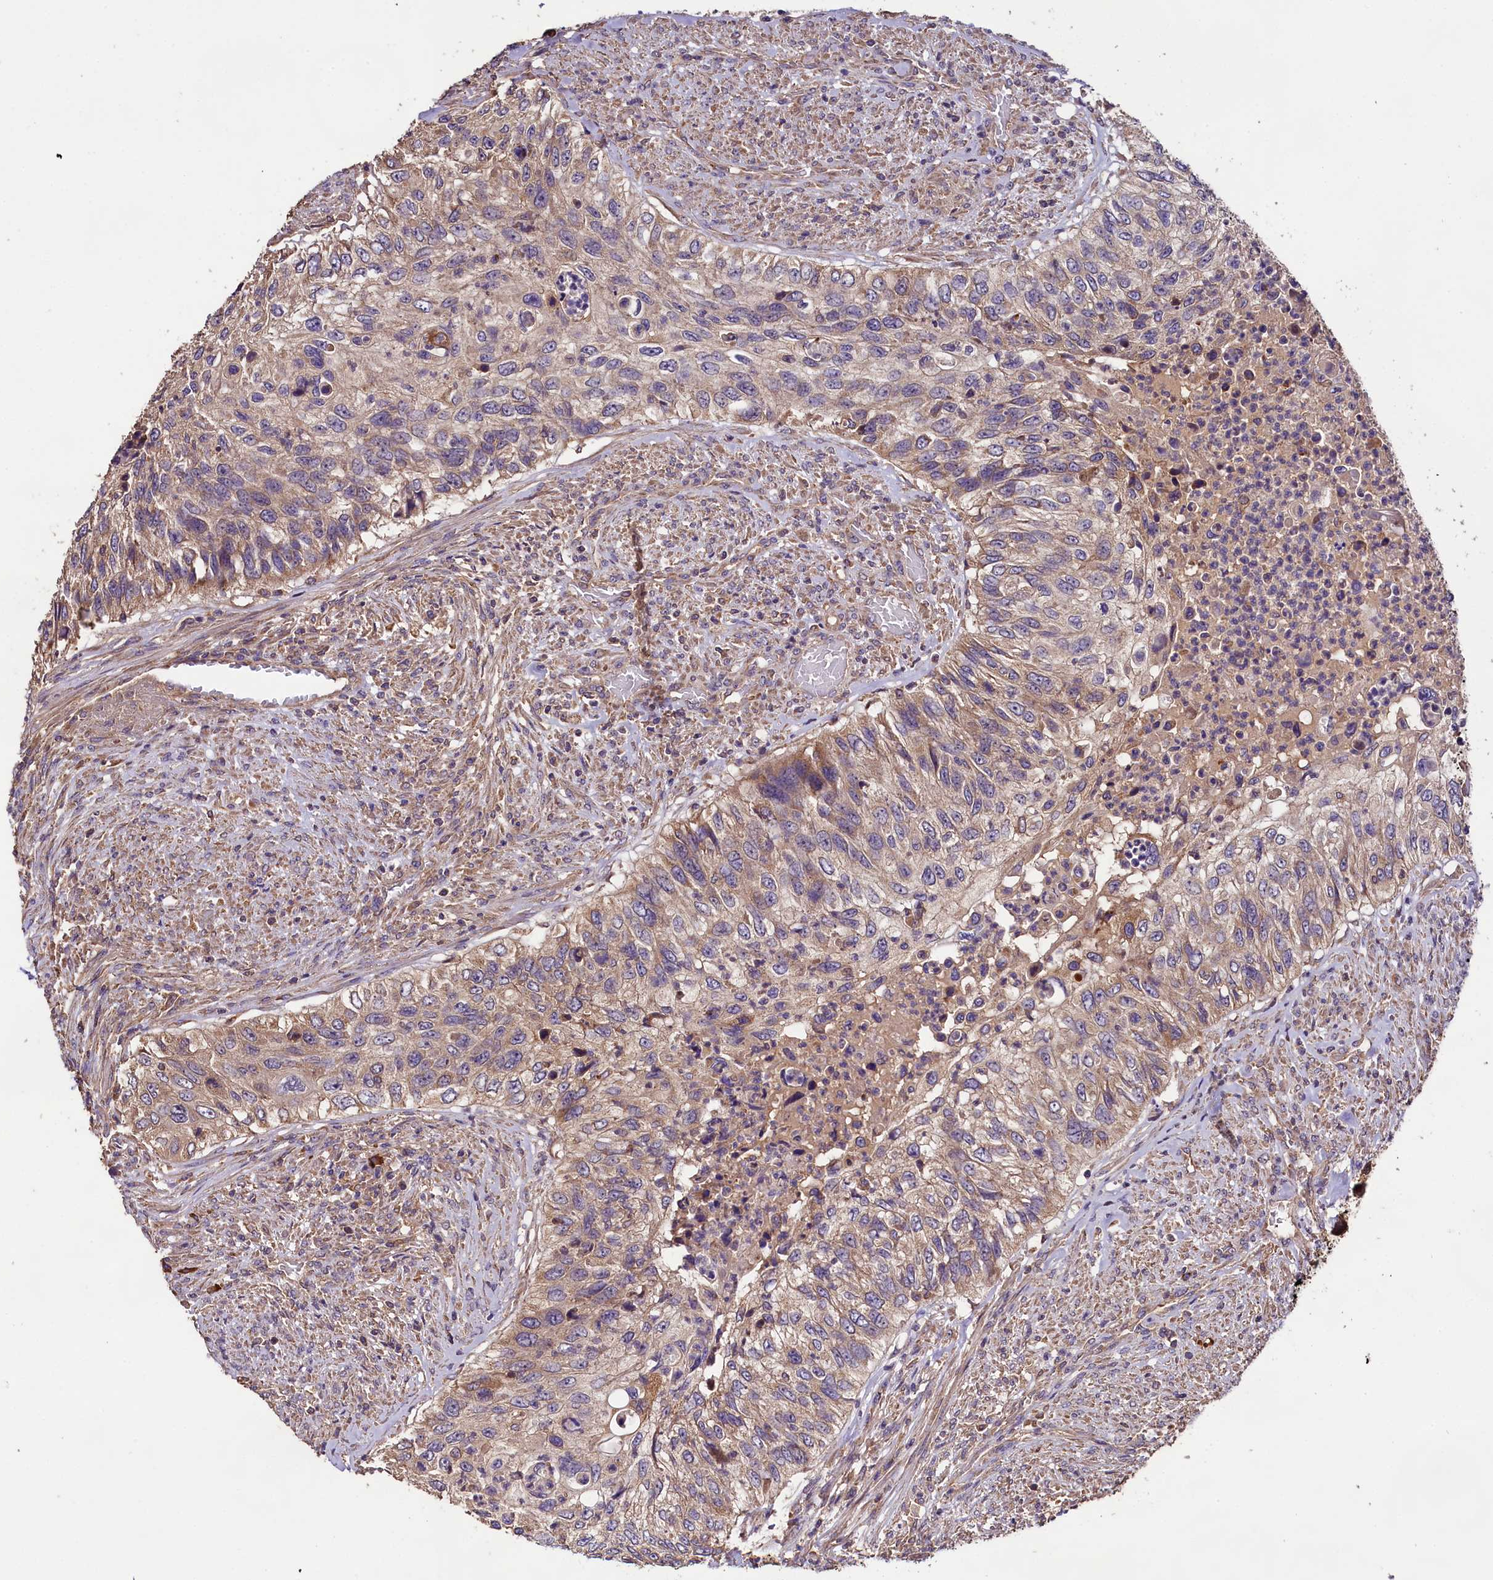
{"staining": {"intensity": "moderate", "quantity": "<25%", "location": "cytoplasmic/membranous"}, "tissue": "urothelial cancer", "cell_type": "Tumor cells", "image_type": "cancer", "snomed": [{"axis": "morphology", "description": "Urothelial carcinoma, High grade"}, {"axis": "topography", "description": "Urinary bladder"}], "caption": "Human high-grade urothelial carcinoma stained with a protein marker shows moderate staining in tumor cells.", "gene": "ENKD1", "patient": {"sex": "female", "age": 60}}